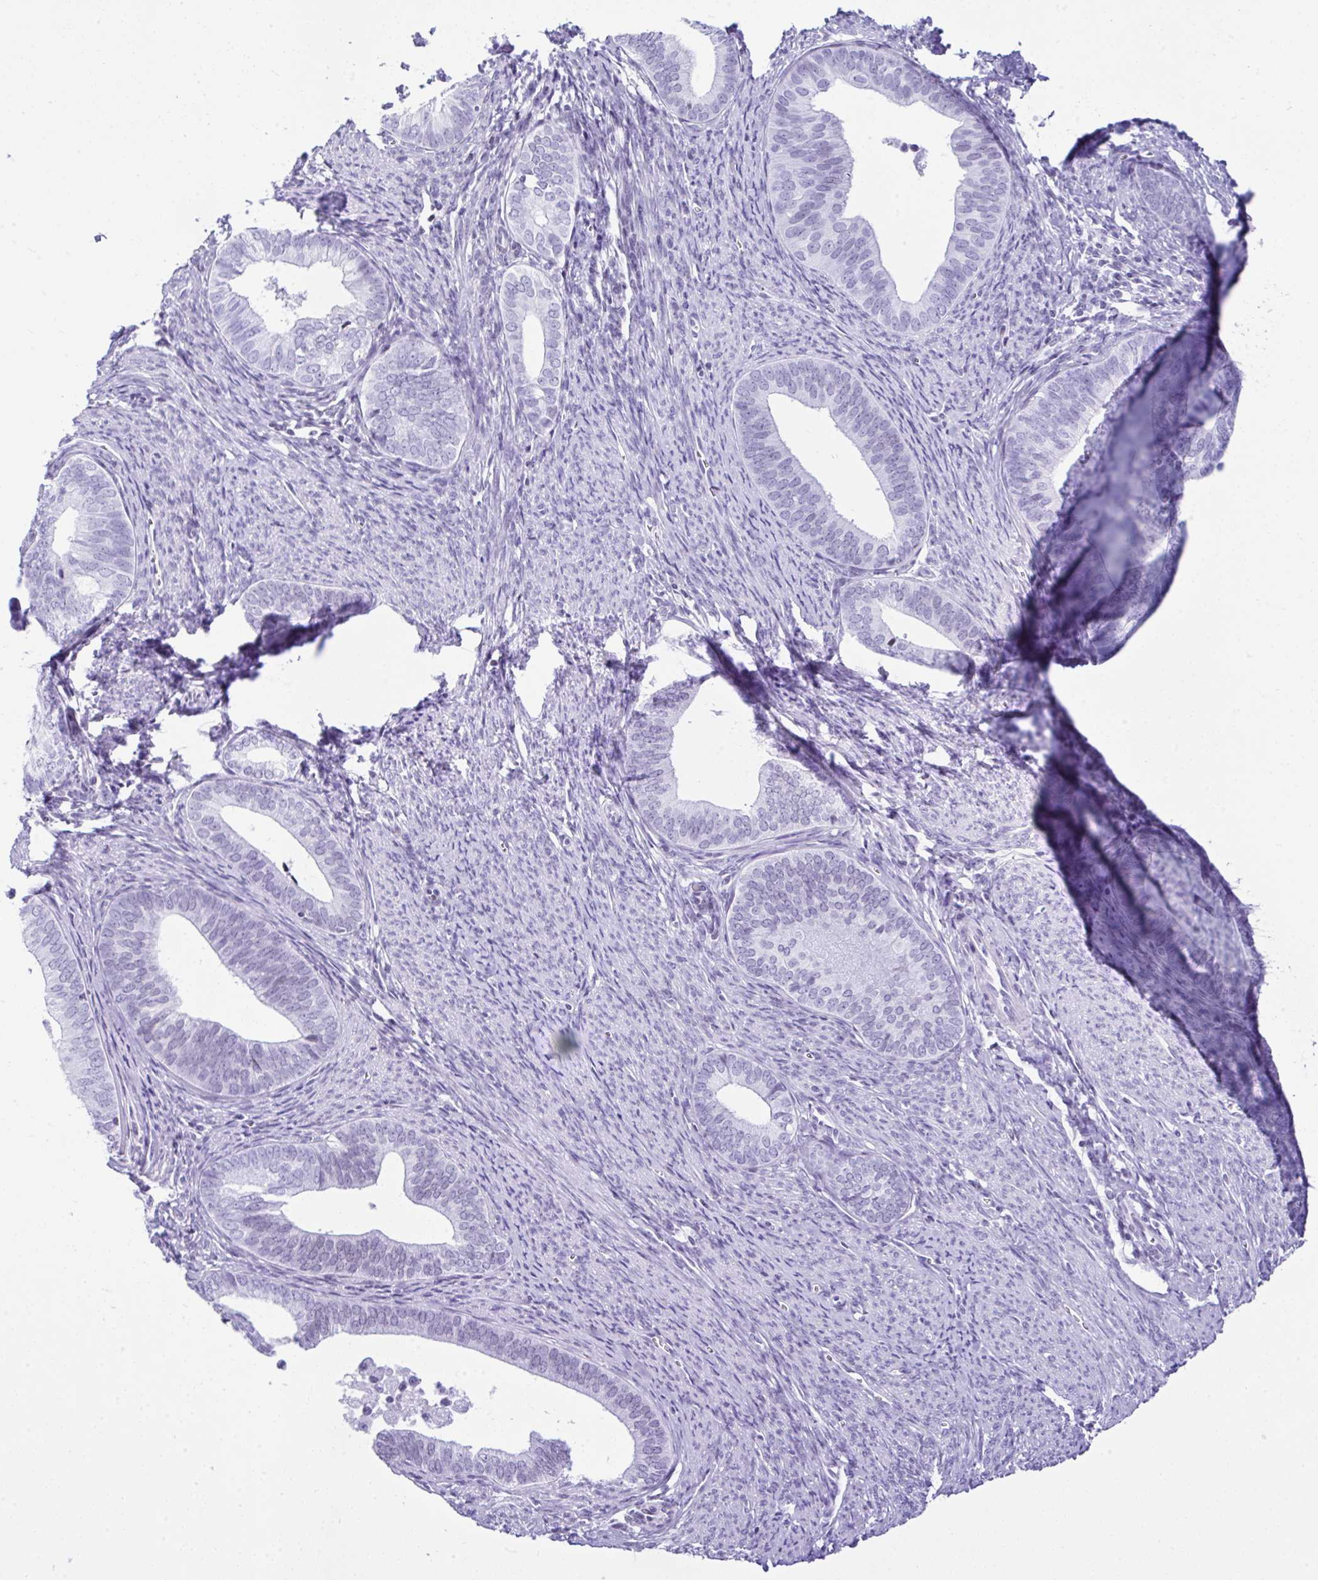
{"staining": {"intensity": "negative", "quantity": "none", "location": "none"}, "tissue": "endometrial cancer", "cell_type": "Tumor cells", "image_type": "cancer", "snomed": [{"axis": "morphology", "description": "Adenocarcinoma, NOS"}, {"axis": "topography", "description": "Endometrium"}], "caption": "Tumor cells are negative for brown protein staining in endometrial cancer (adenocarcinoma).", "gene": "KRT27", "patient": {"sex": "female", "age": 75}}